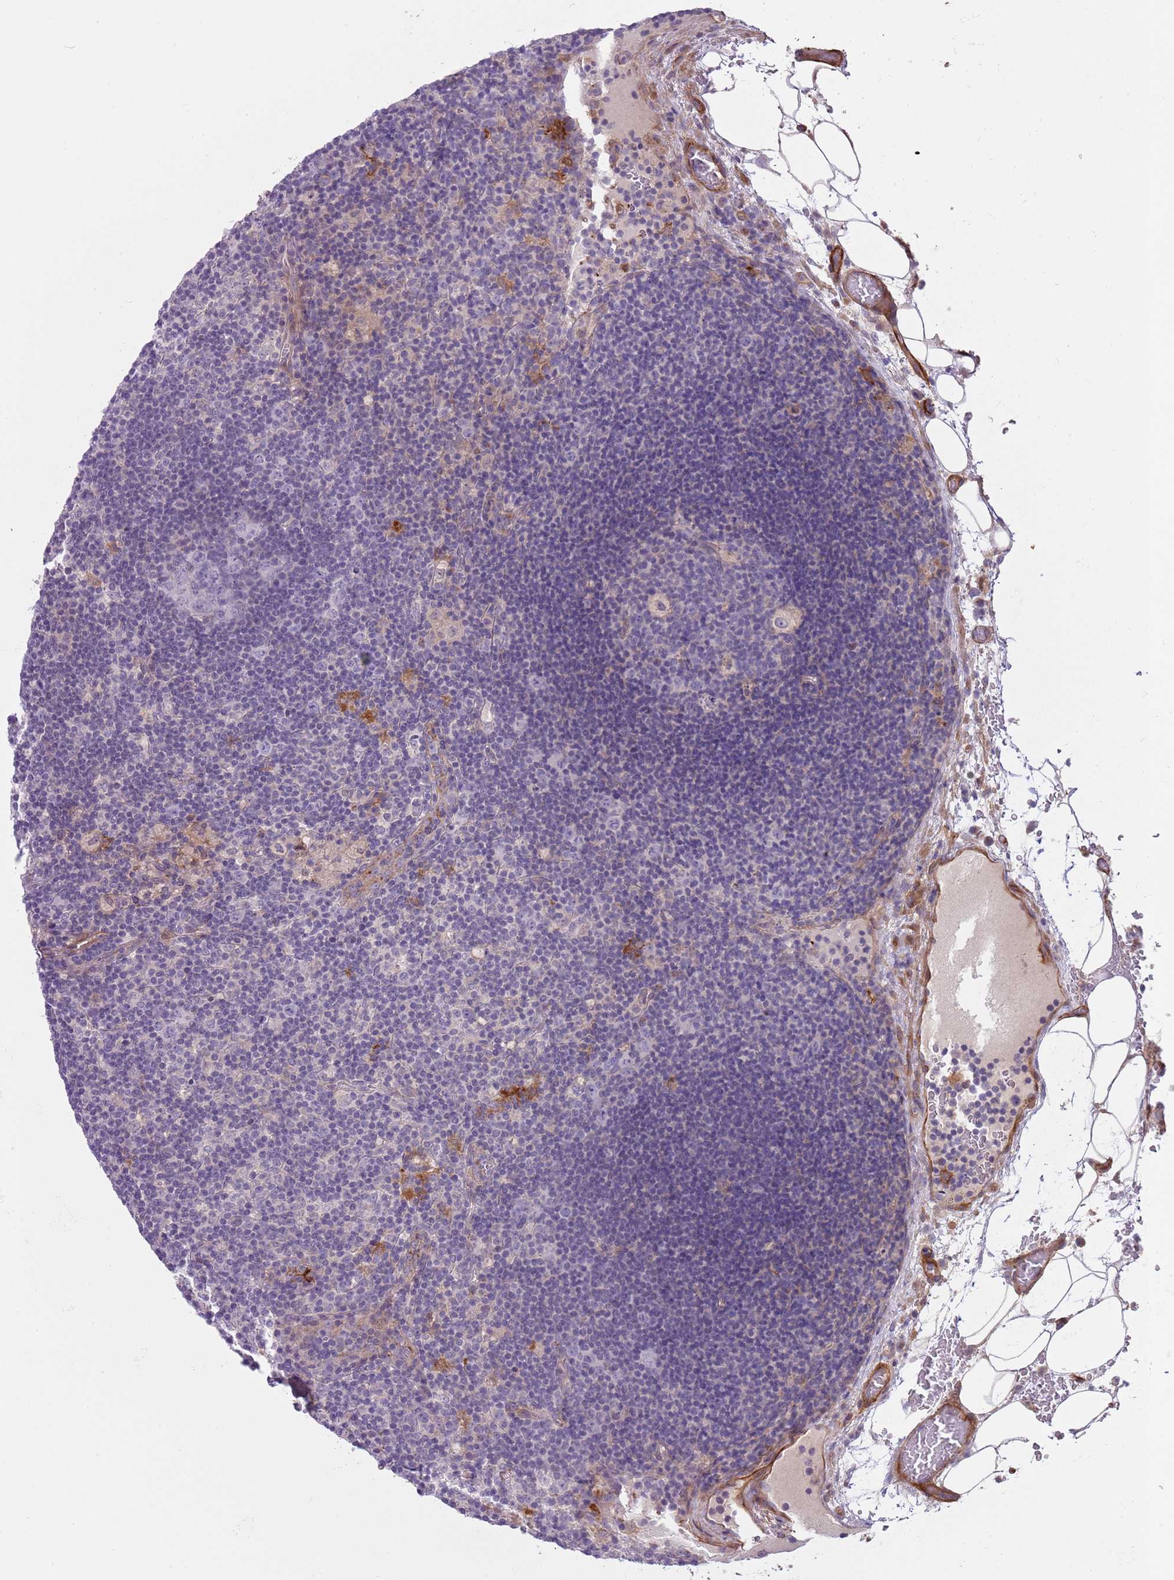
{"staining": {"intensity": "negative", "quantity": "none", "location": "none"}, "tissue": "lymph node", "cell_type": "Germinal center cells", "image_type": "normal", "snomed": [{"axis": "morphology", "description": "Normal tissue, NOS"}, {"axis": "topography", "description": "Lymph node"}], "caption": "Immunohistochemical staining of unremarkable lymph node displays no significant positivity in germinal center cells. (DAB IHC visualized using brightfield microscopy, high magnification).", "gene": "TINAGL1", "patient": {"sex": "male", "age": 58}}